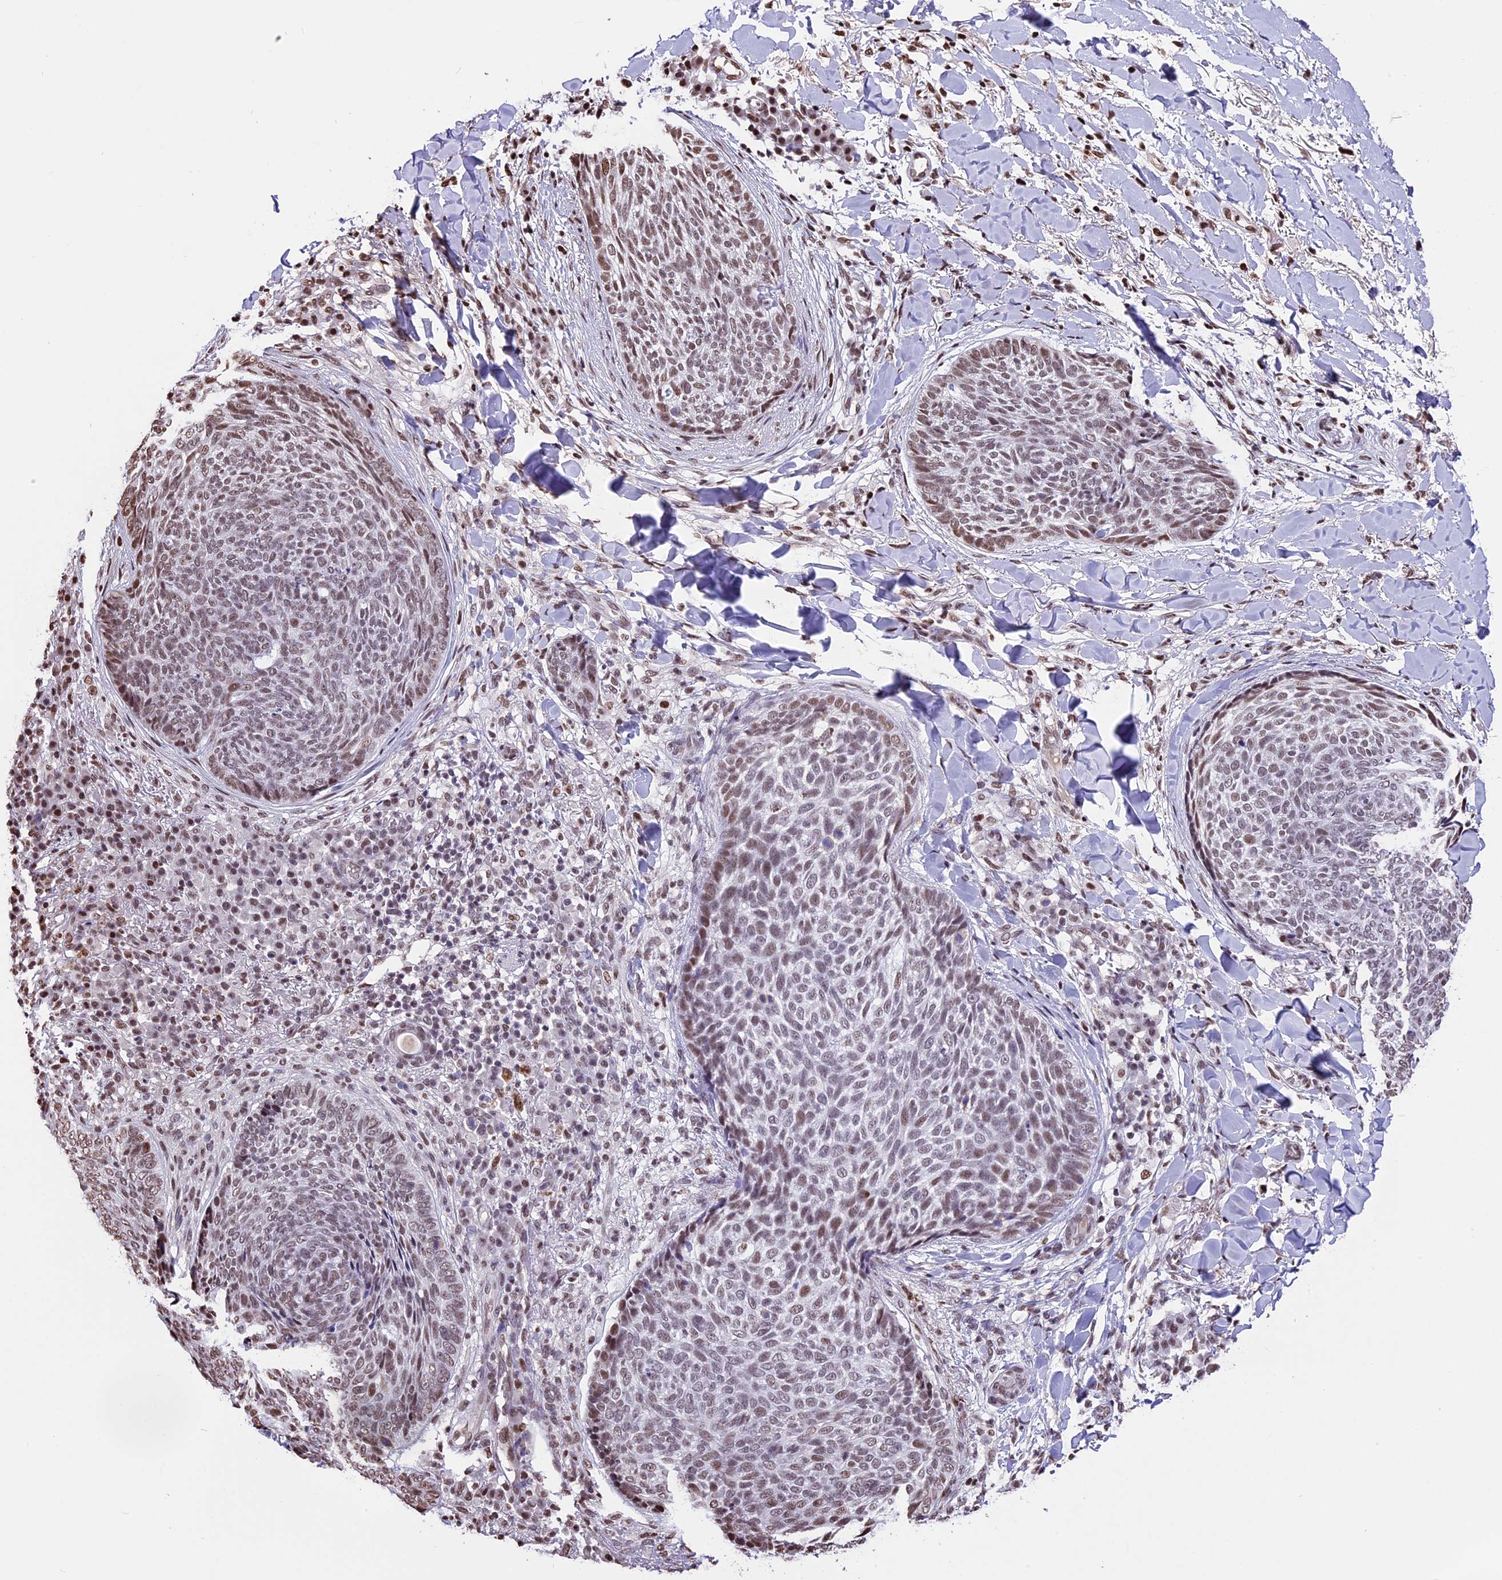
{"staining": {"intensity": "moderate", "quantity": ">75%", "location": "nuclear"}, "tissue": "skin cancer", "cell_type": "Tumor cells", "image_type": "cancer", "snomed": [{"axis": "morphology", "description": "Basal cell carcinoma"}, {"axis": "topography", "description": "Skin"}], "caption": "Immunohistochemical staining of skin cancer (basal cell carcinoma) demonstrates medium levels of moderate nuclear protein positivity in approximately >75% of tumor cells.", "gene": "POLR3E", "patient": {"sex": "male", "age": 85}}